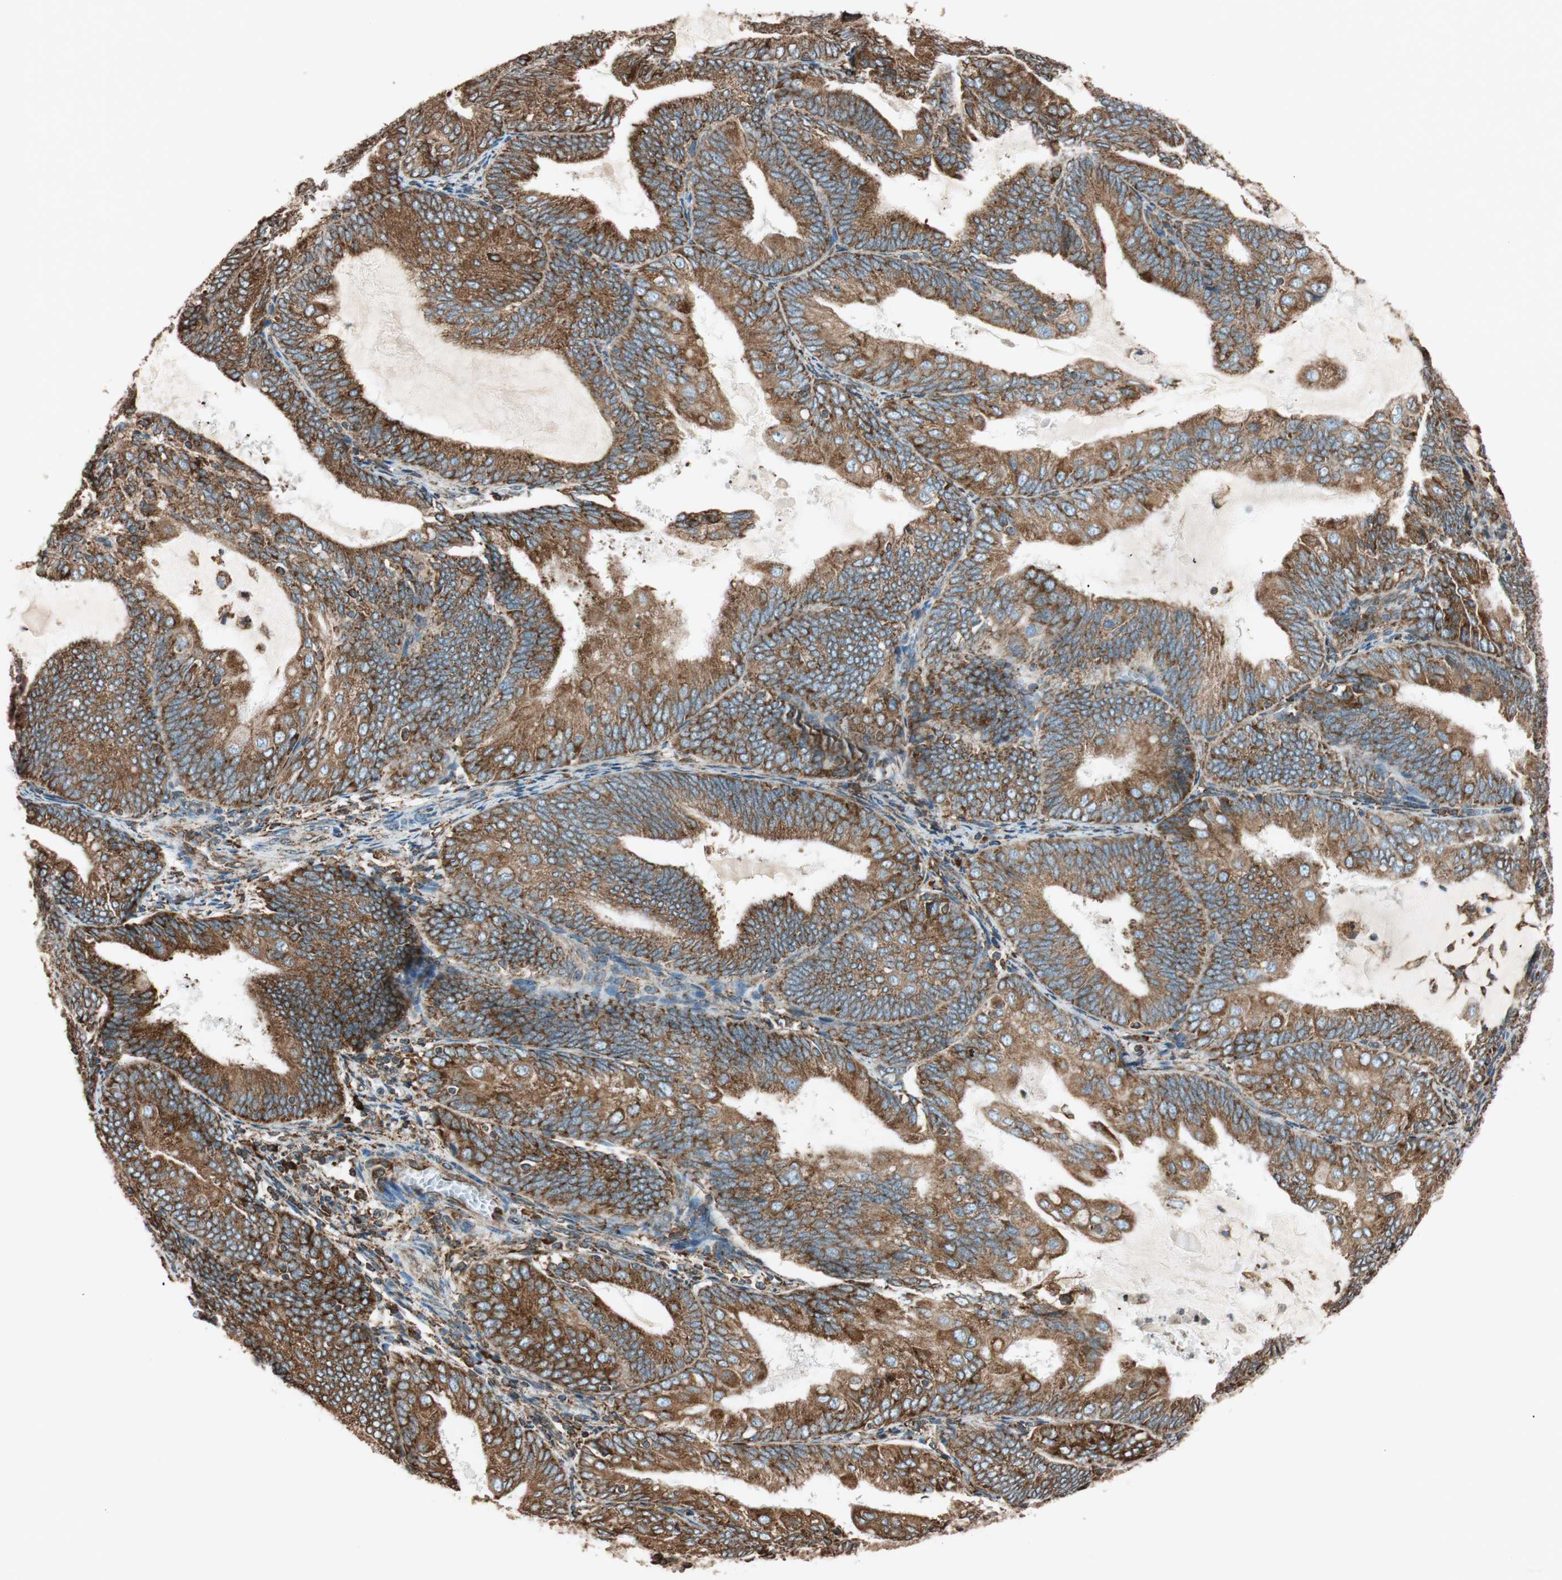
{"staining": {"intensity": "moderate", "quantity": ">75%", "location": "cytoplasmic/membranous"}, "tissue": "endometrial cancer", "cell_type": "Tumor cells", "image_type": "cancer", "snomed": [{"axis": "morphology", "description": "Adenocarcinoma, NOS"}, {"axis": "topography", "description": "Endometrium"}], "caption": "Endometrial cancer stained with DAB (3,3'-diaminobenzidine) immunohistochemistry (IHC) reveals medium levels of moderate cytoplasmic/membranous staining in about >75% of tumor cells. (brown staining indicates protein expression, while blue staining denotes nuclei).", "gene": "PRKCSH", "patient": {"sex": "female", "age": 81}}